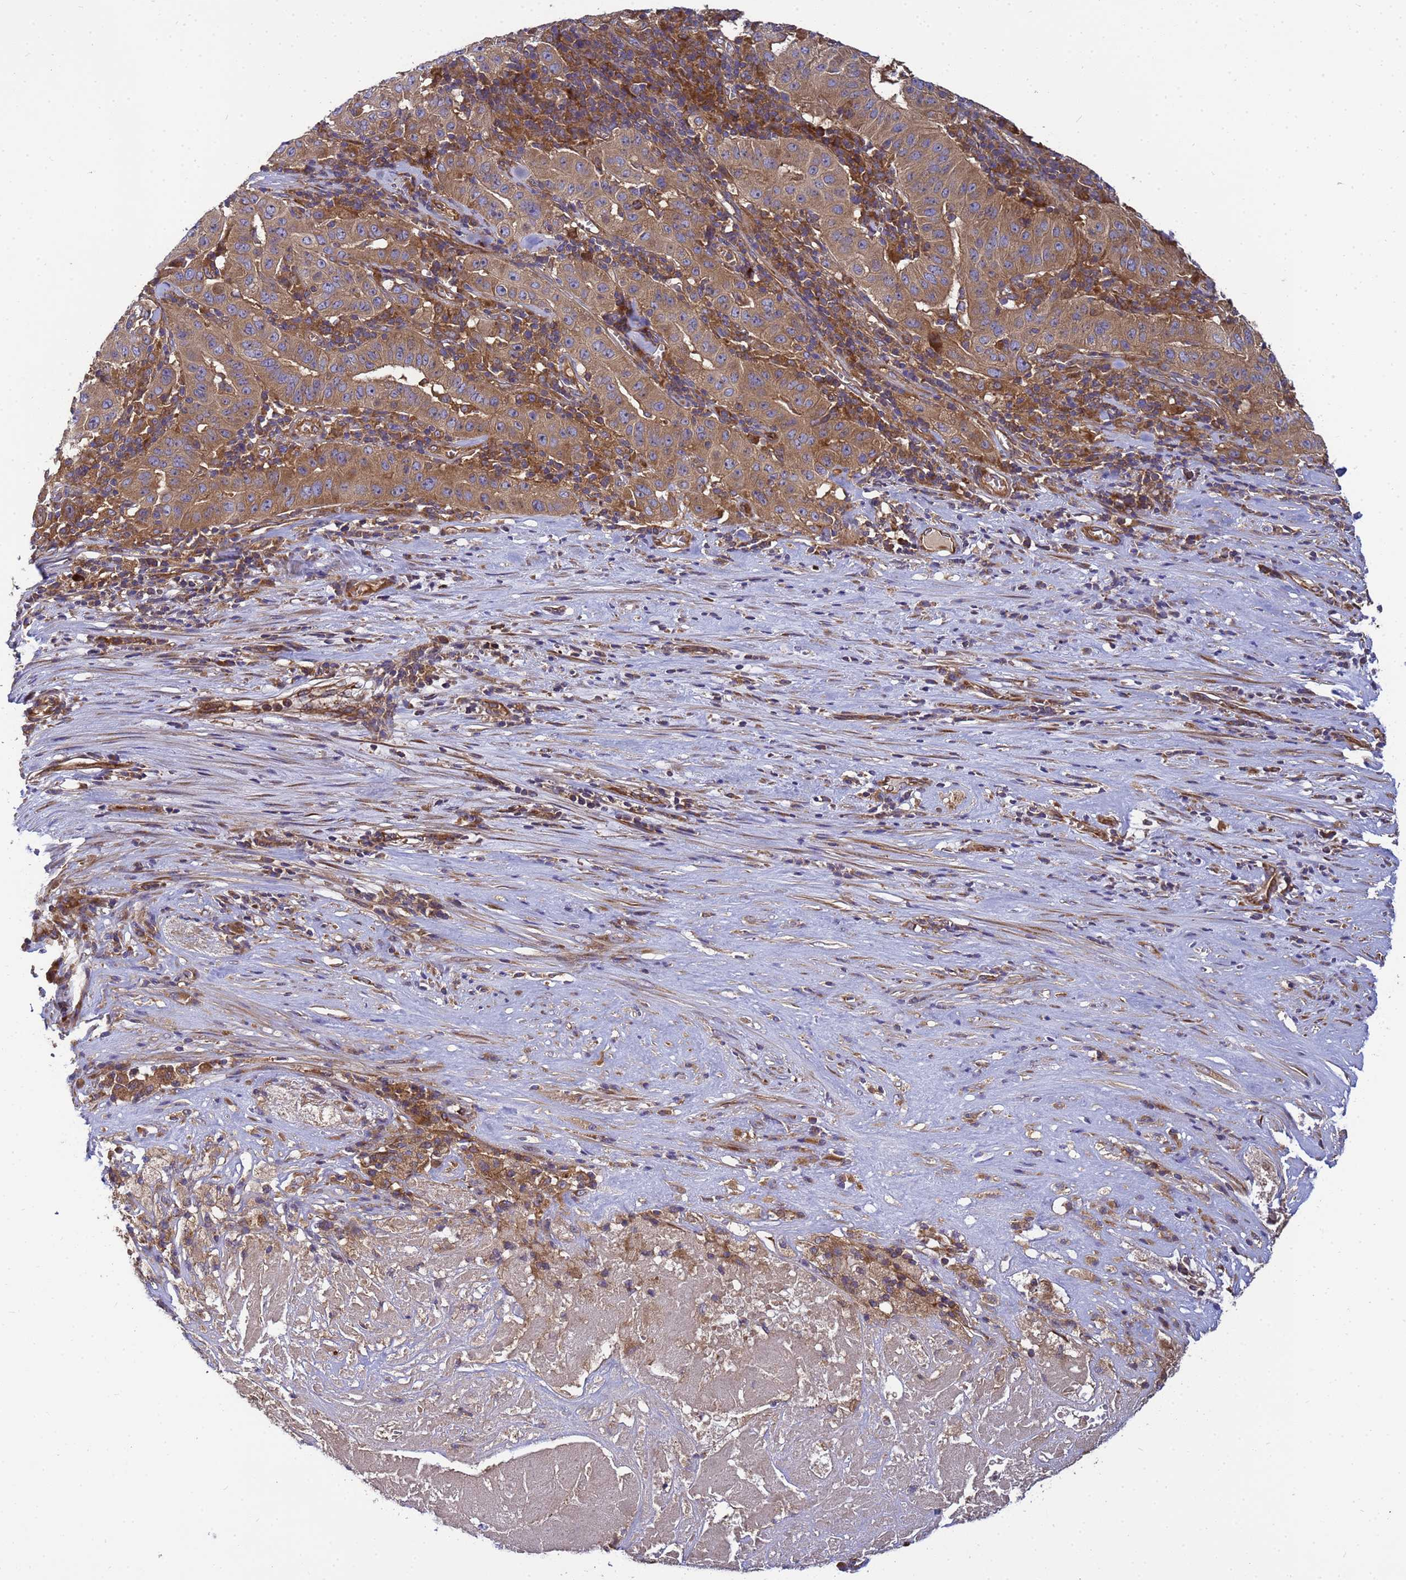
{"staining": {"intensity": "moderate", "quantity": ">75%", "location": "cytoplasmic/membranous"}, "tissue": "pancreatic cancer", "cell_type": "Tumor cells", "image_type": "cancer", "snomed": [{"axis": "morphology", "description": "Adenocarcinoma, NOS"}, {"axis": "topography", "description": "Pancreas"}], "caption": "Brown immunohistochemical staining in pancreatic adenocarcinoma exhibits moderate cytoplasmic/membranous expression in about >75% of tumor cells. (Stains: DAB (3,3'-diaminobenzidine) in brown, nuclei in blue, Microscopy: brightfield microscopy at high magnification).", "gene": "BECN1", "patient": {"sex": "male", "age": 63}}